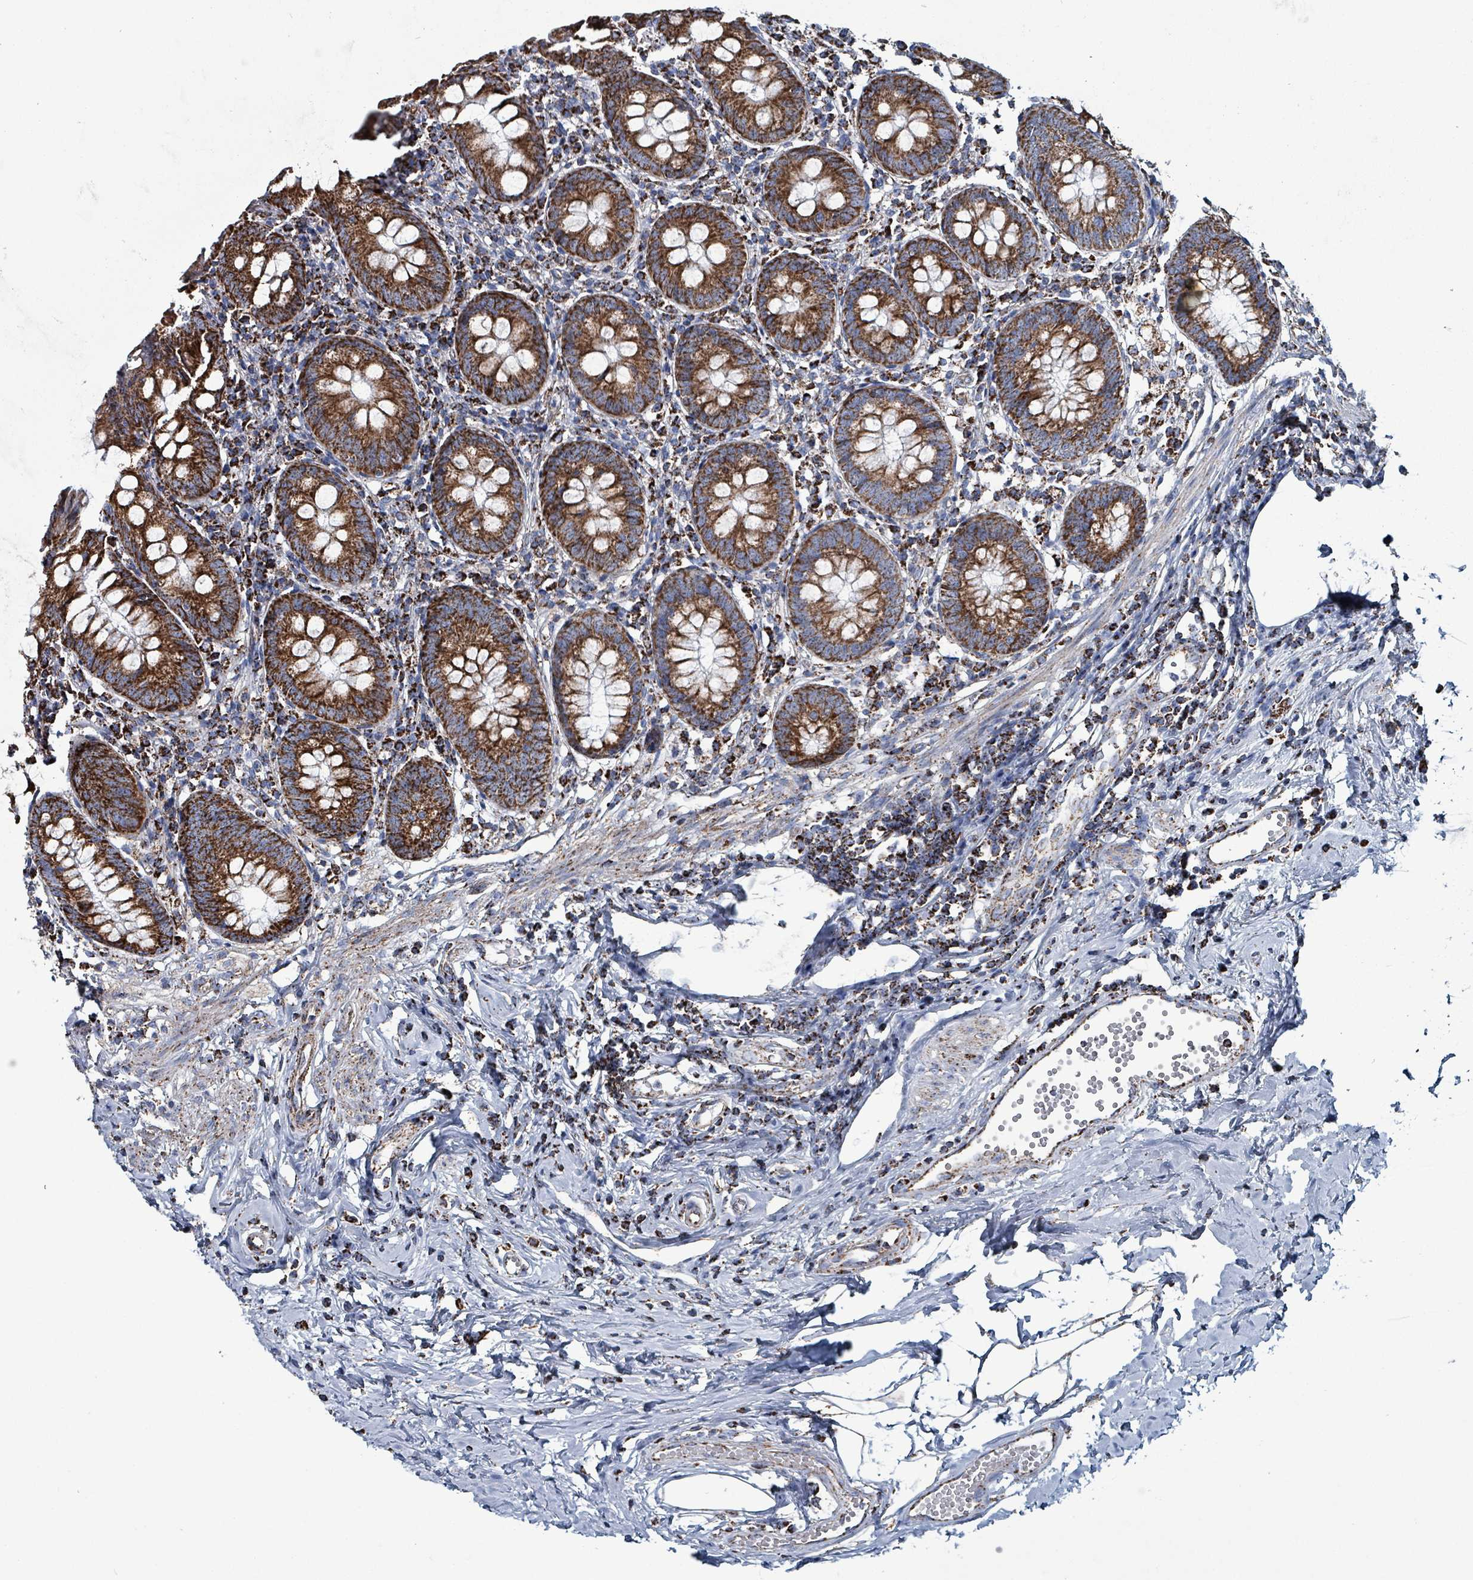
{"staining": {"intensity": "strong", "quantity": ">75%", "location": "cytoplasmic/membranous"}, "tissue": "appendix", "cell_type": "Glandular cells", "image_type": "normal", "snomed": [{"axis": "morphology", "description": "Normal tissue, NOS"}, {"axis": "topography", "description": "Appendix"}], "caption": "This micrograph exhibits normal appendix stained with IHC to label a protein in brown. The cytoplasmic/membranous of glandular cells show strong positivity for the protein. Nuclei are counter-stained blue.", "gene": "IDH3B", "patient": {"sex": "female", "age": 54}}